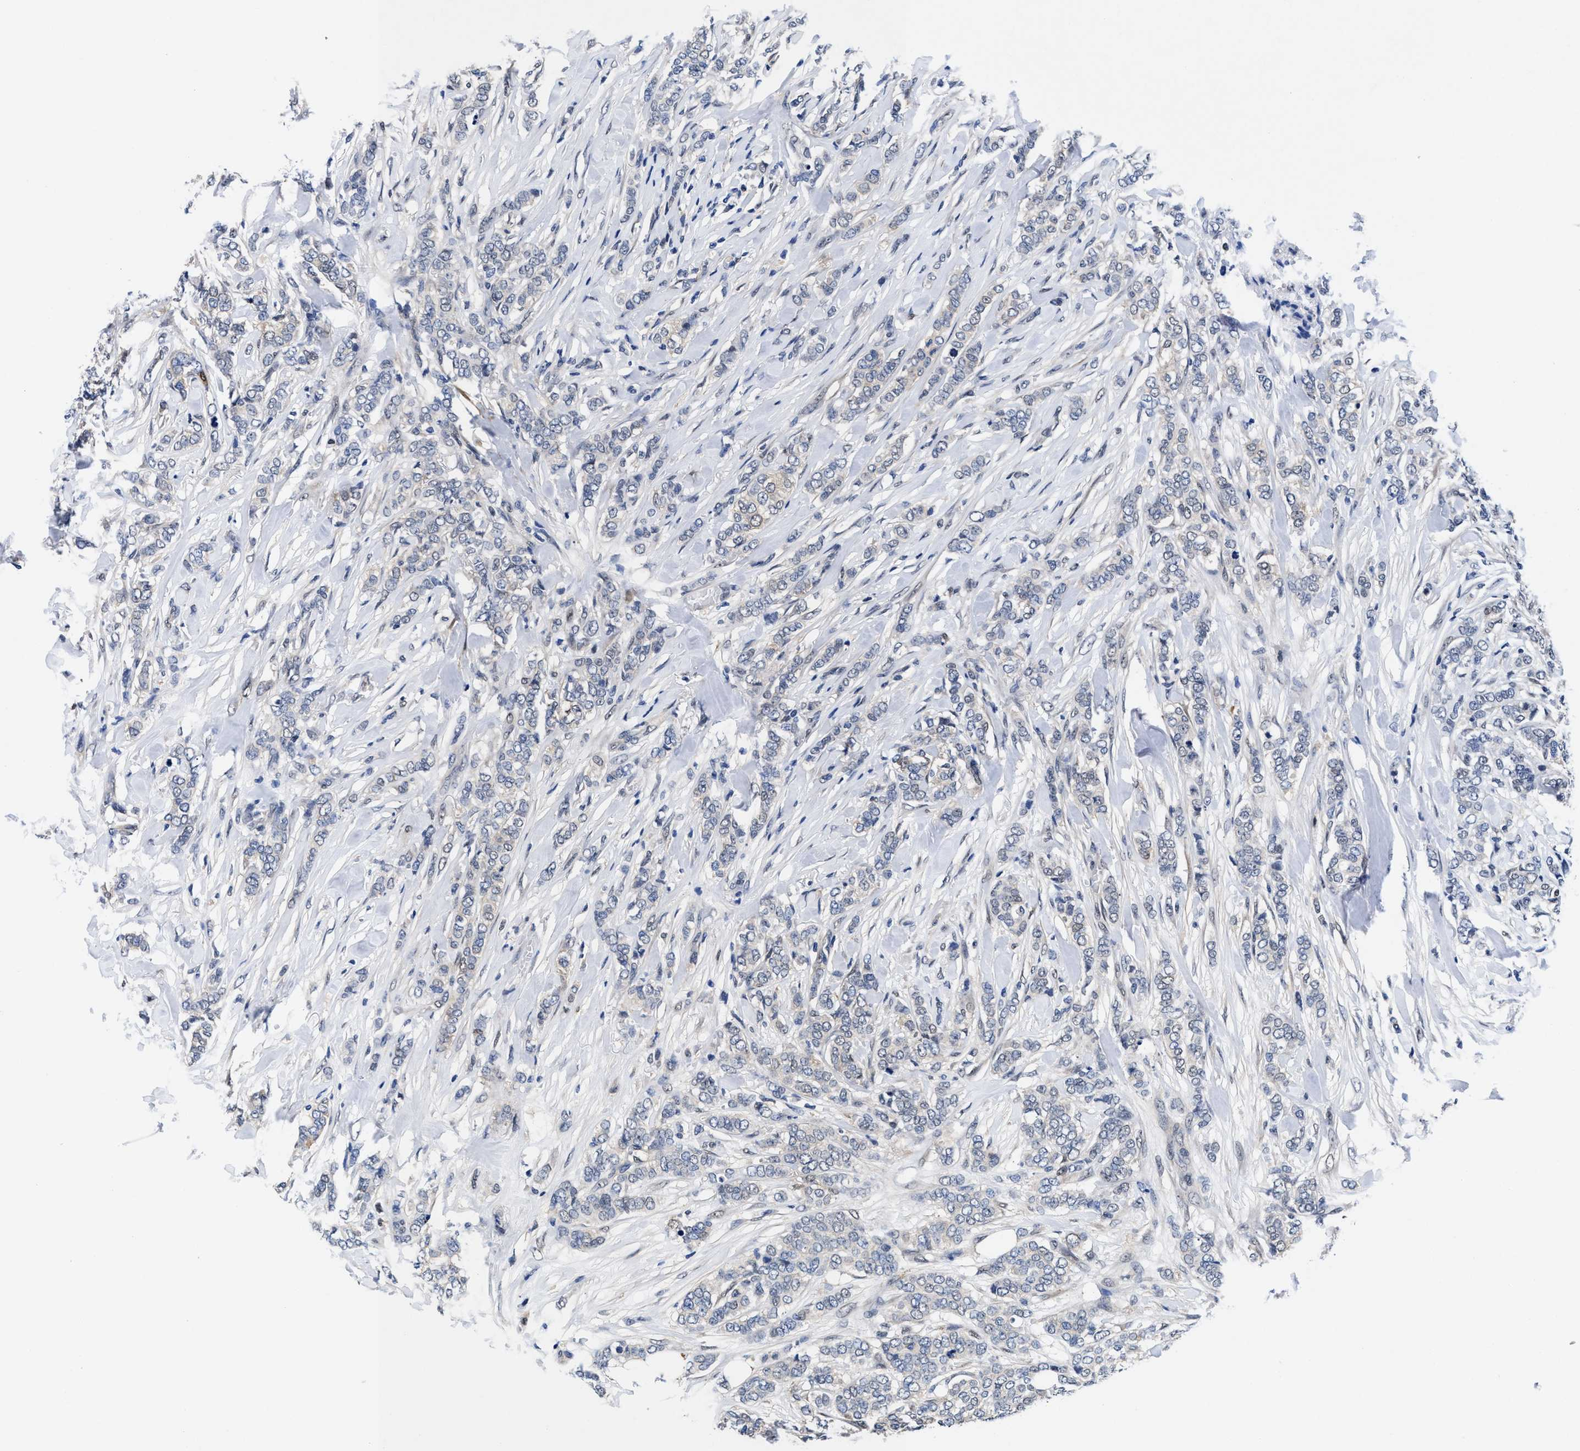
{"staining": {"intensity": "negative", "quantity": "none", "location": "none"}, "tissue": "breast cancer", "cell_type": "Tumor cells", "image_type": "cancer", "snomed": [{"axis": "morphology", "description": "Lobular carcinoma"}, {"axis": "topography", "description": "Skin"}, {"axis": "topography", "description": "Breast"}], "caption": "Protein analysis of breast lobular carcinoma reveals no significant expression in tumor cells.", "gene": "ACLY", "patient": {"sex": "female", "age": 46}}